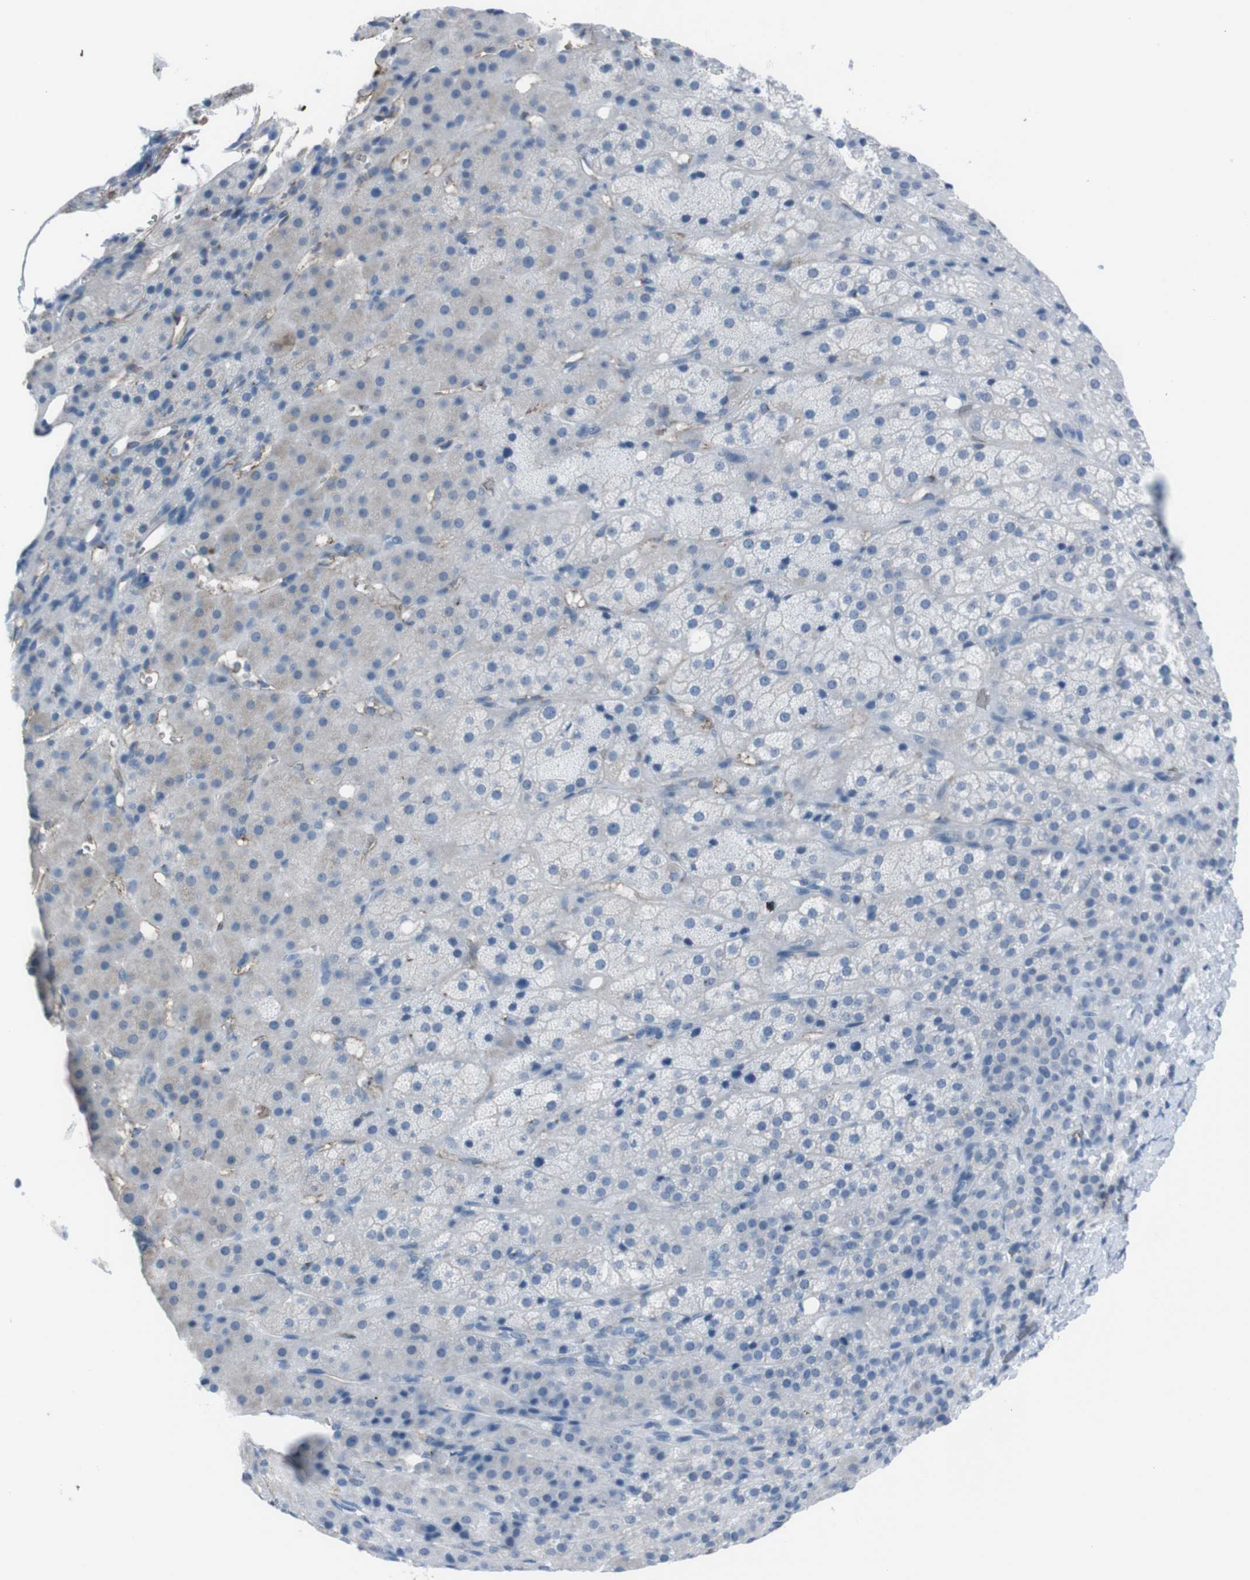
{"staining": {"intensity": "weak", "quantity": "<25%", "location": "cytoplasmic/membranous"}, "tissue": "adrenal gland", "cell_type": "Glandular cells", "image_type": "normal", "snomed": [{"axis": "morphology", "description": "Normal tissue, NOS"}, {"axis": "topography", "description": "Adrenal gland"}], "caption": "The histopathology image exhibits no significant staining in glandular cells of adrenal gland.", "gene": "ST6GAL1", "patient": {"sex": "female", "age": 57}}